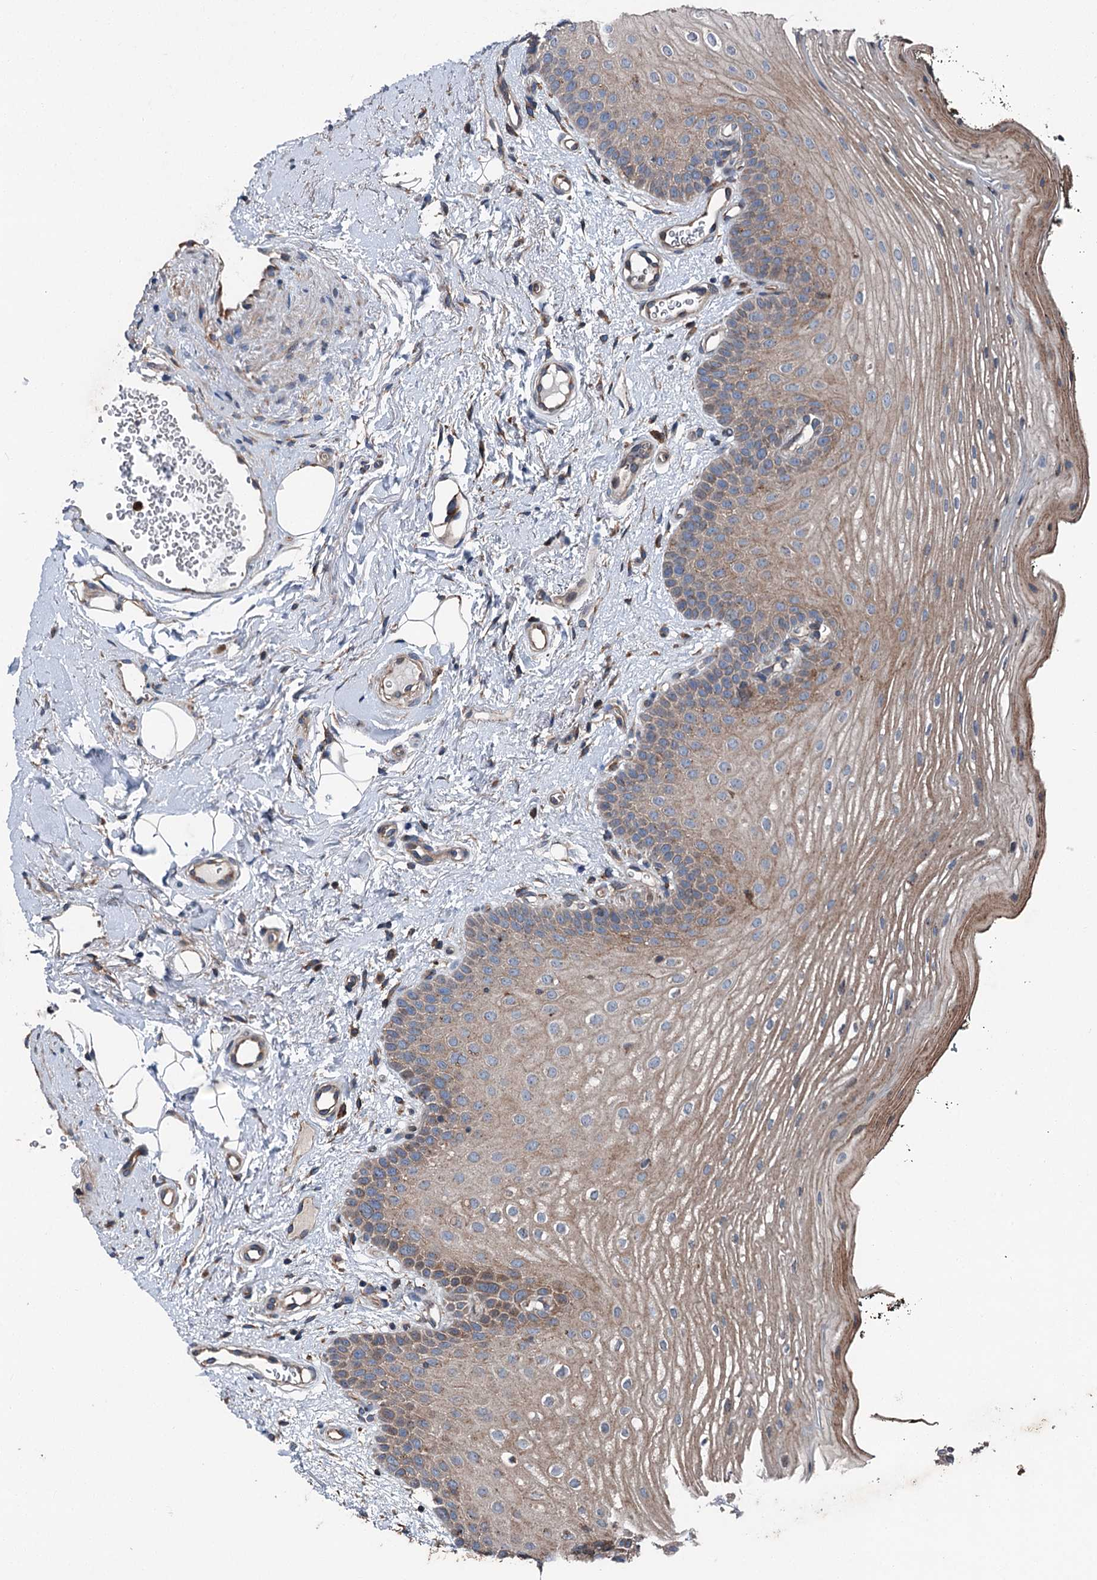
{"staining": {"intensity": "moderate", "quantity": ">75%", "location": "cytoplasmic/membranous"}, "tissue": "oral mucosa", "cell_type": "Squamous epithelial cells", "image_type": "normal", "snomed": [{"axis": "morphology", "description": "No evidence of malignacy"}, {"axis": "topography", "description": "Oral tissue"}, {"axis": "topography", "description": "Head-Neck"}], "caption": "Immunohistochemical staining of unremarkable human oral mucosa reveals medium levels of moderate cytoplasmic/membranous positivity in about >75% of squamous epithelial cells. (IHC, brightfield microscopy, high magnification).", "gene": "RUFY1", "patient": {"sex": "male", "age": 68}}